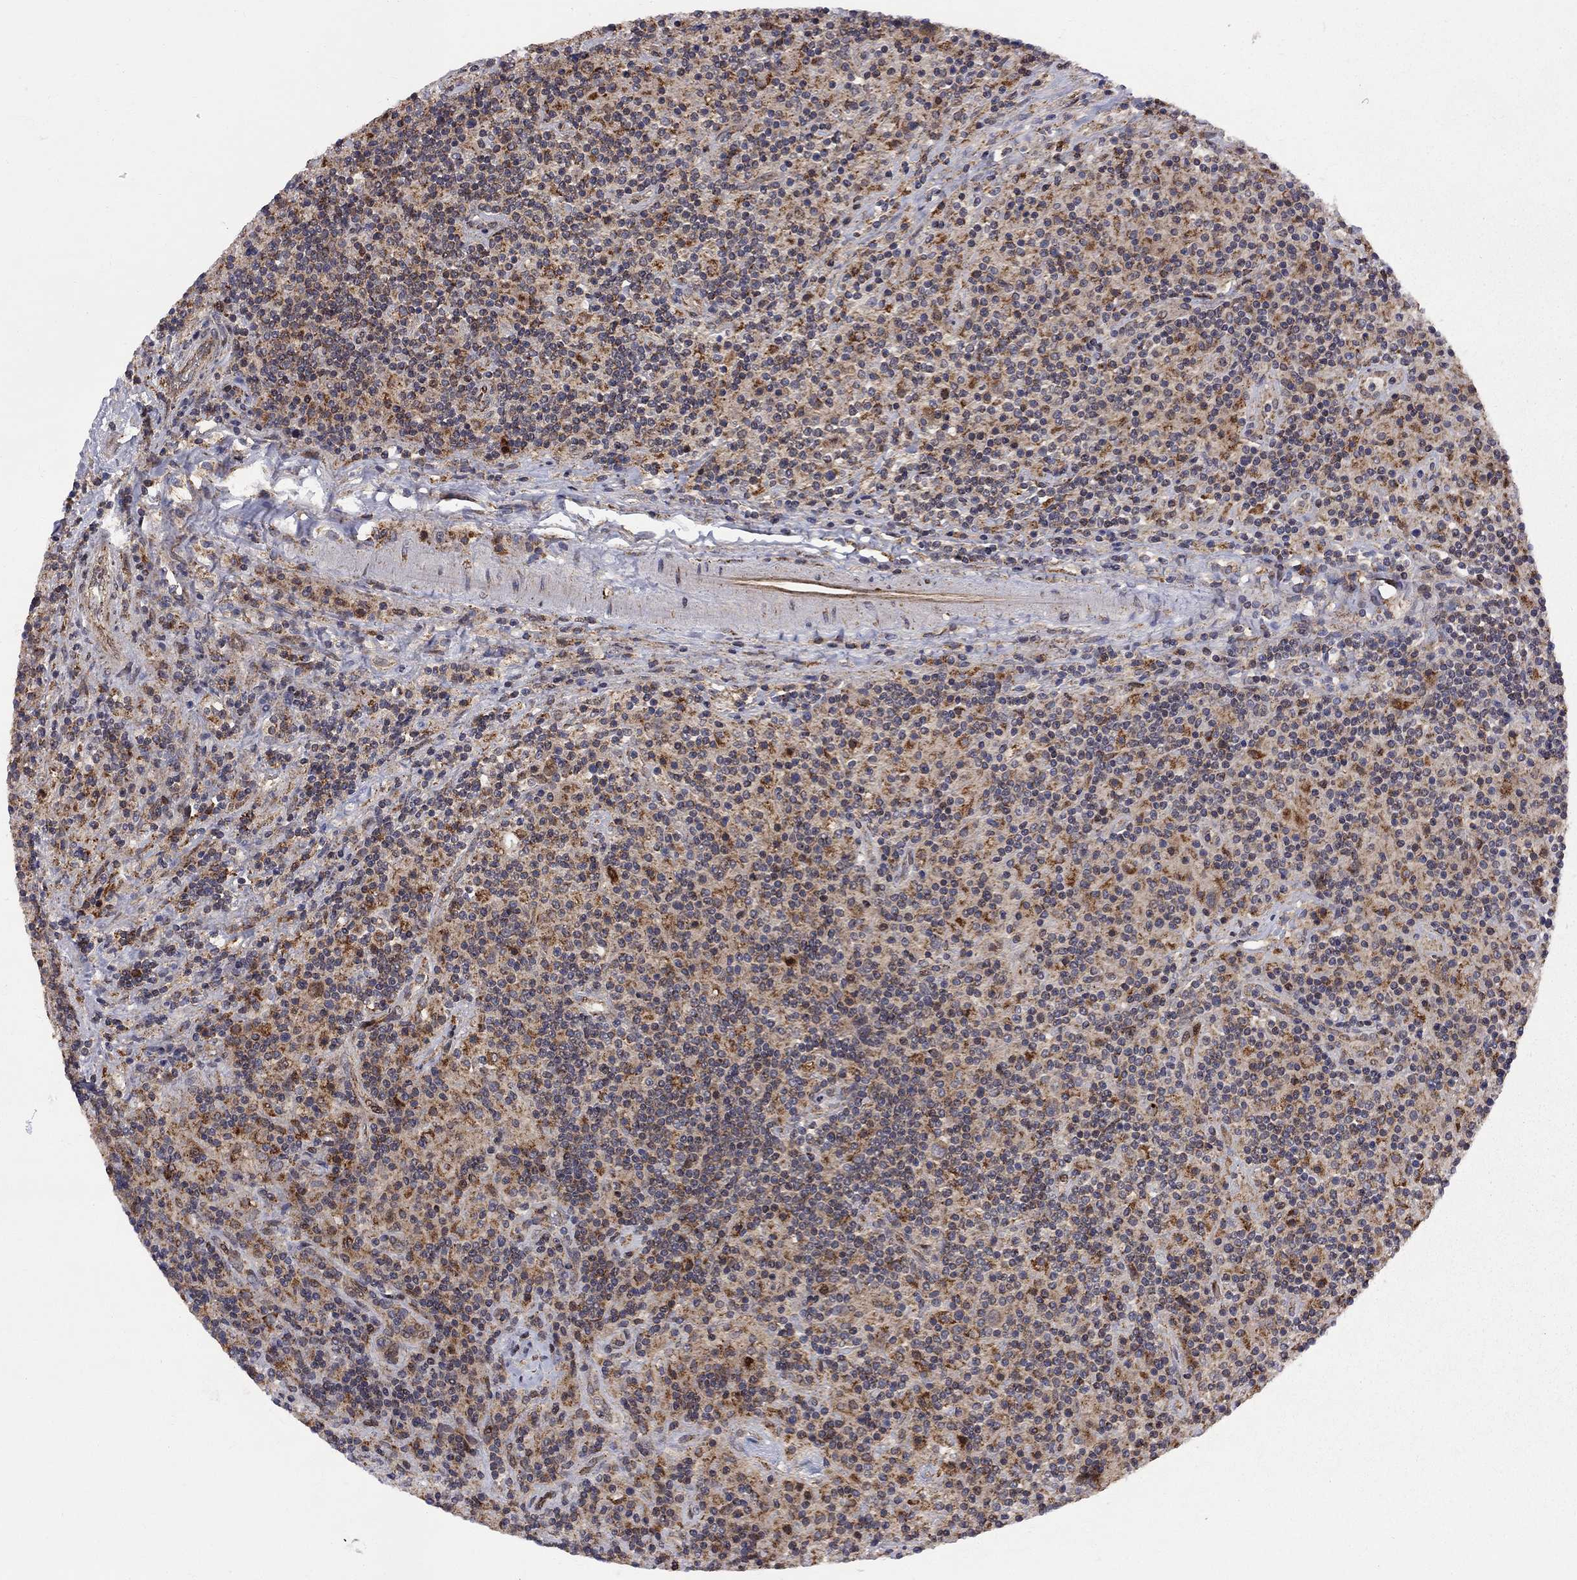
{"staining": {"intensity": "moderate", "quantity": ">75%", "location": "cytoplasmic/membranous"}, "tissue": "lymphoma", "cell_type": "Tumor cells", "image_type": "cancer", "snomed": [{"axis": "morphology", "description": "Hodgkin's disease, NOS"}, {"axis": "topography", "description": "Lymph node"}], "caption": "Moderate cytoplasmic/membranous positivity is identified in approximately >75% of tumor cells in Hodgkin's disease. The staining is performed using DAB brown chromogen to label protein expression. The nuclei are counter-stained blue using hematoxylin.", "gene": "ELOB", "patient": {"sex": "male", "age": 70}}